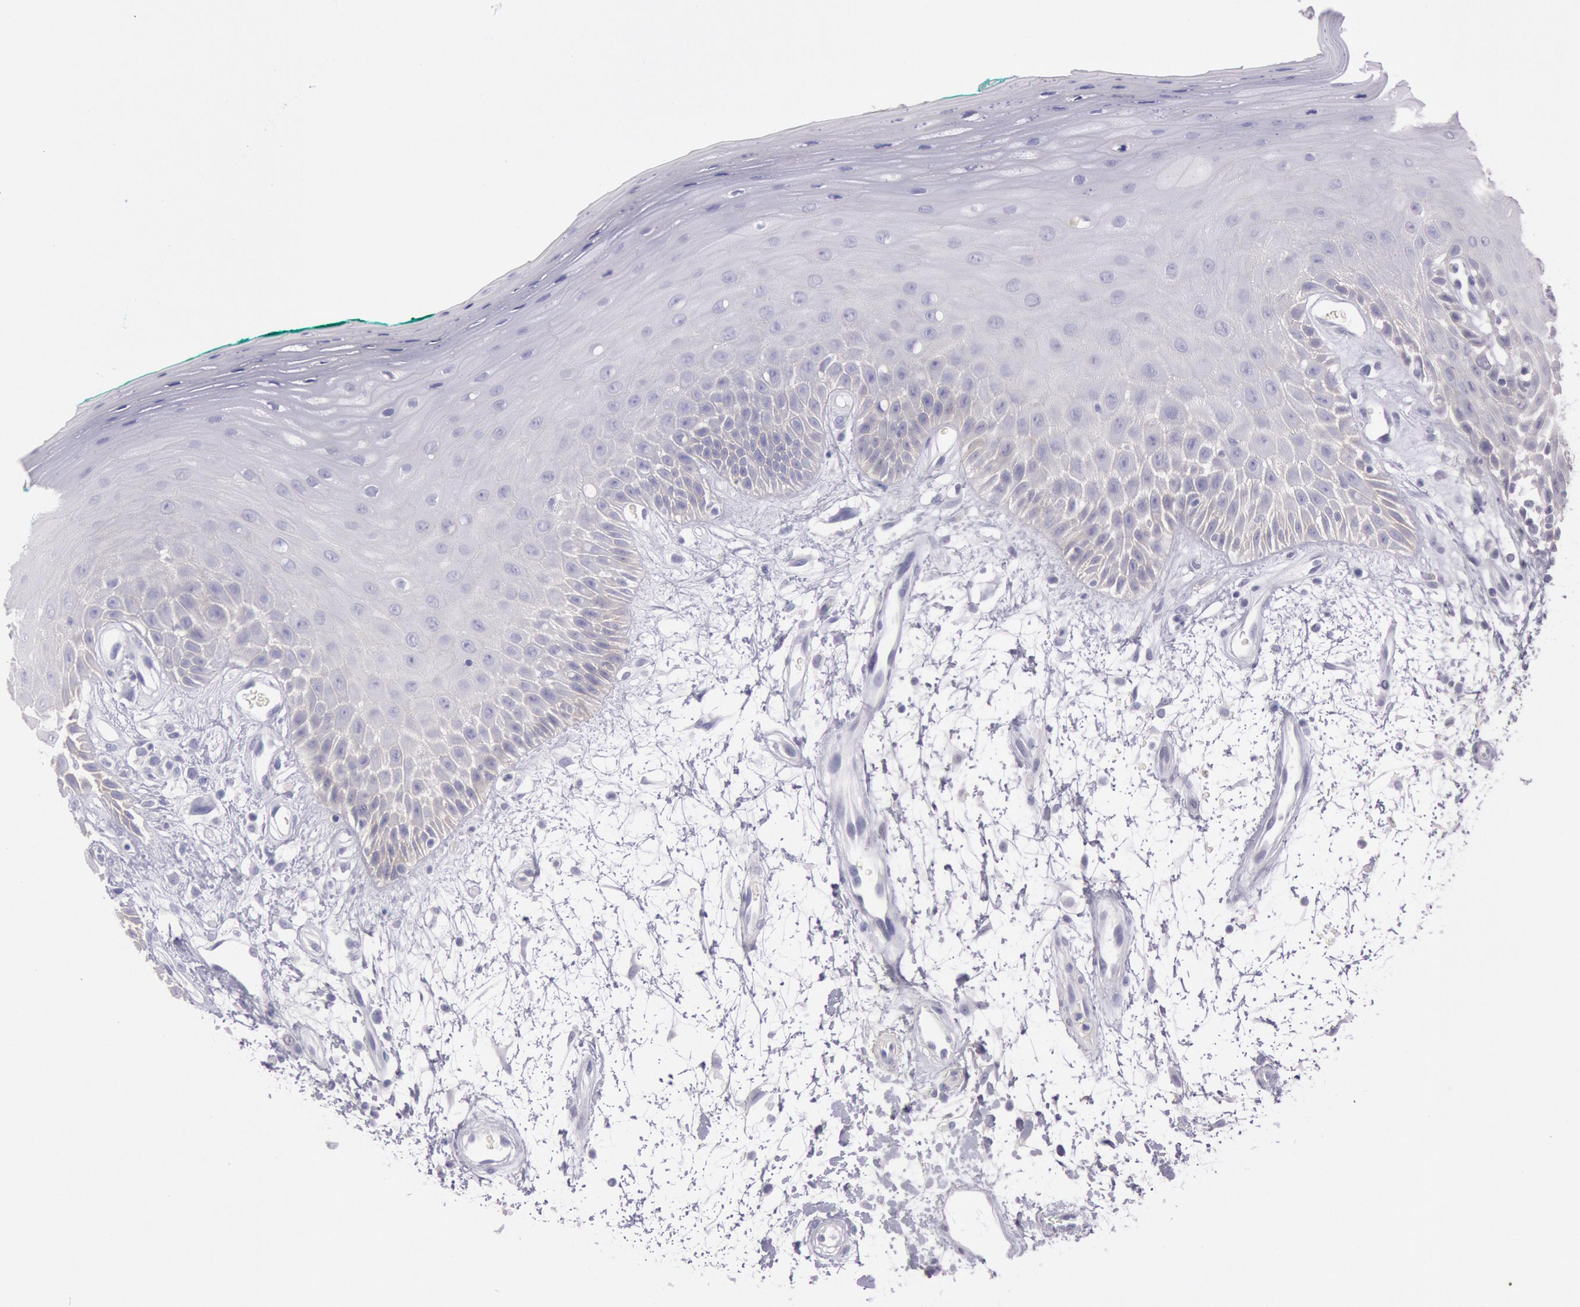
{"staining": {"intensity": "negative", "quantity": "none", "location": "none"}, "tissue": "oral mucosa", "cell_type": "Squamous epithelial cells", "image_type": "normal", "snomed": [{"axis": "morphology", "description": "Normal tissue, NOS"}, {"axis": "morphology", "description": "Squamous cell carcinoma, NOS"}, {"axis": "topography", "description": "Skeletal muscle"}, {"axis": "topography", "description": "Oral tissue"}, {"axis": "topography", "description": "Head-Neck"}], "caption": "The photomicrograph reveals no staining of squamous epithelial cells in normal oral mucosa. (Stains: DAB immunohistochemistry with hematoxylin counter stain, Microscopy: brightfield microscopy at high magnification).", "gene": "EGFR", "patient": {"sex": "female", "age": 84}}